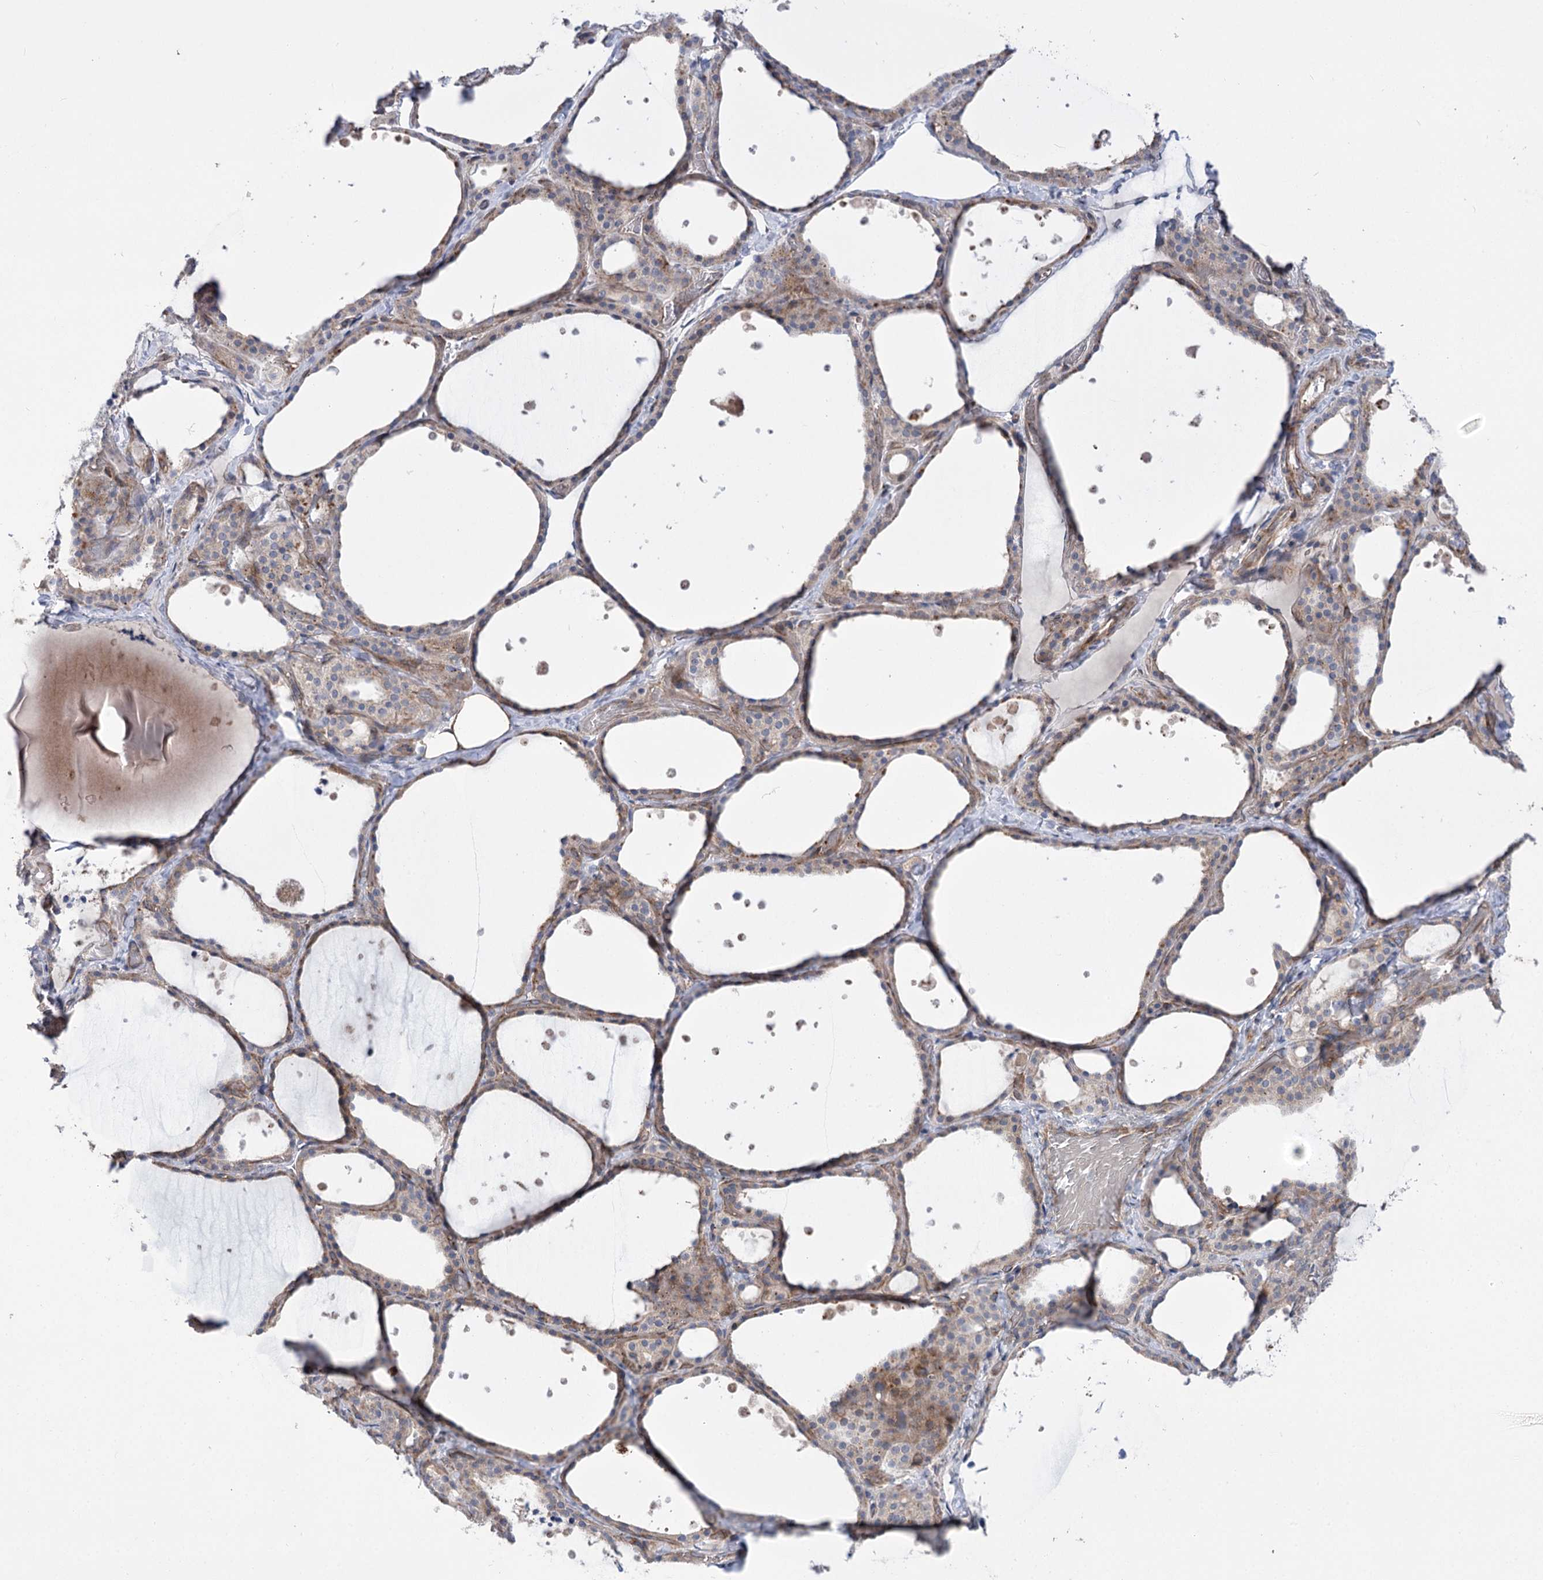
{"staining": {"intensity": "weak", "quantity": "25%-75%", "location": "cytoplasmic/membranous"}, "tissue": "thyroid gland", "cell_type": "Glandular cells", "image_type": "normal", "snomed": [{"axis": "morphology", "description": "Normal tissue, NOS"}, {"axis": "topography", "description": "Thyroid gland"}], "caption": "Brown immunohistochemical staining in unremarkable human thyroid gland demonstrates weak cytoplasmic/membranous expression in approximately 25%-75% of glandular cells. Nuclei are stained in blue.", "gene": "TRUB1", "patient": {"sex": "female", "age": 44}}